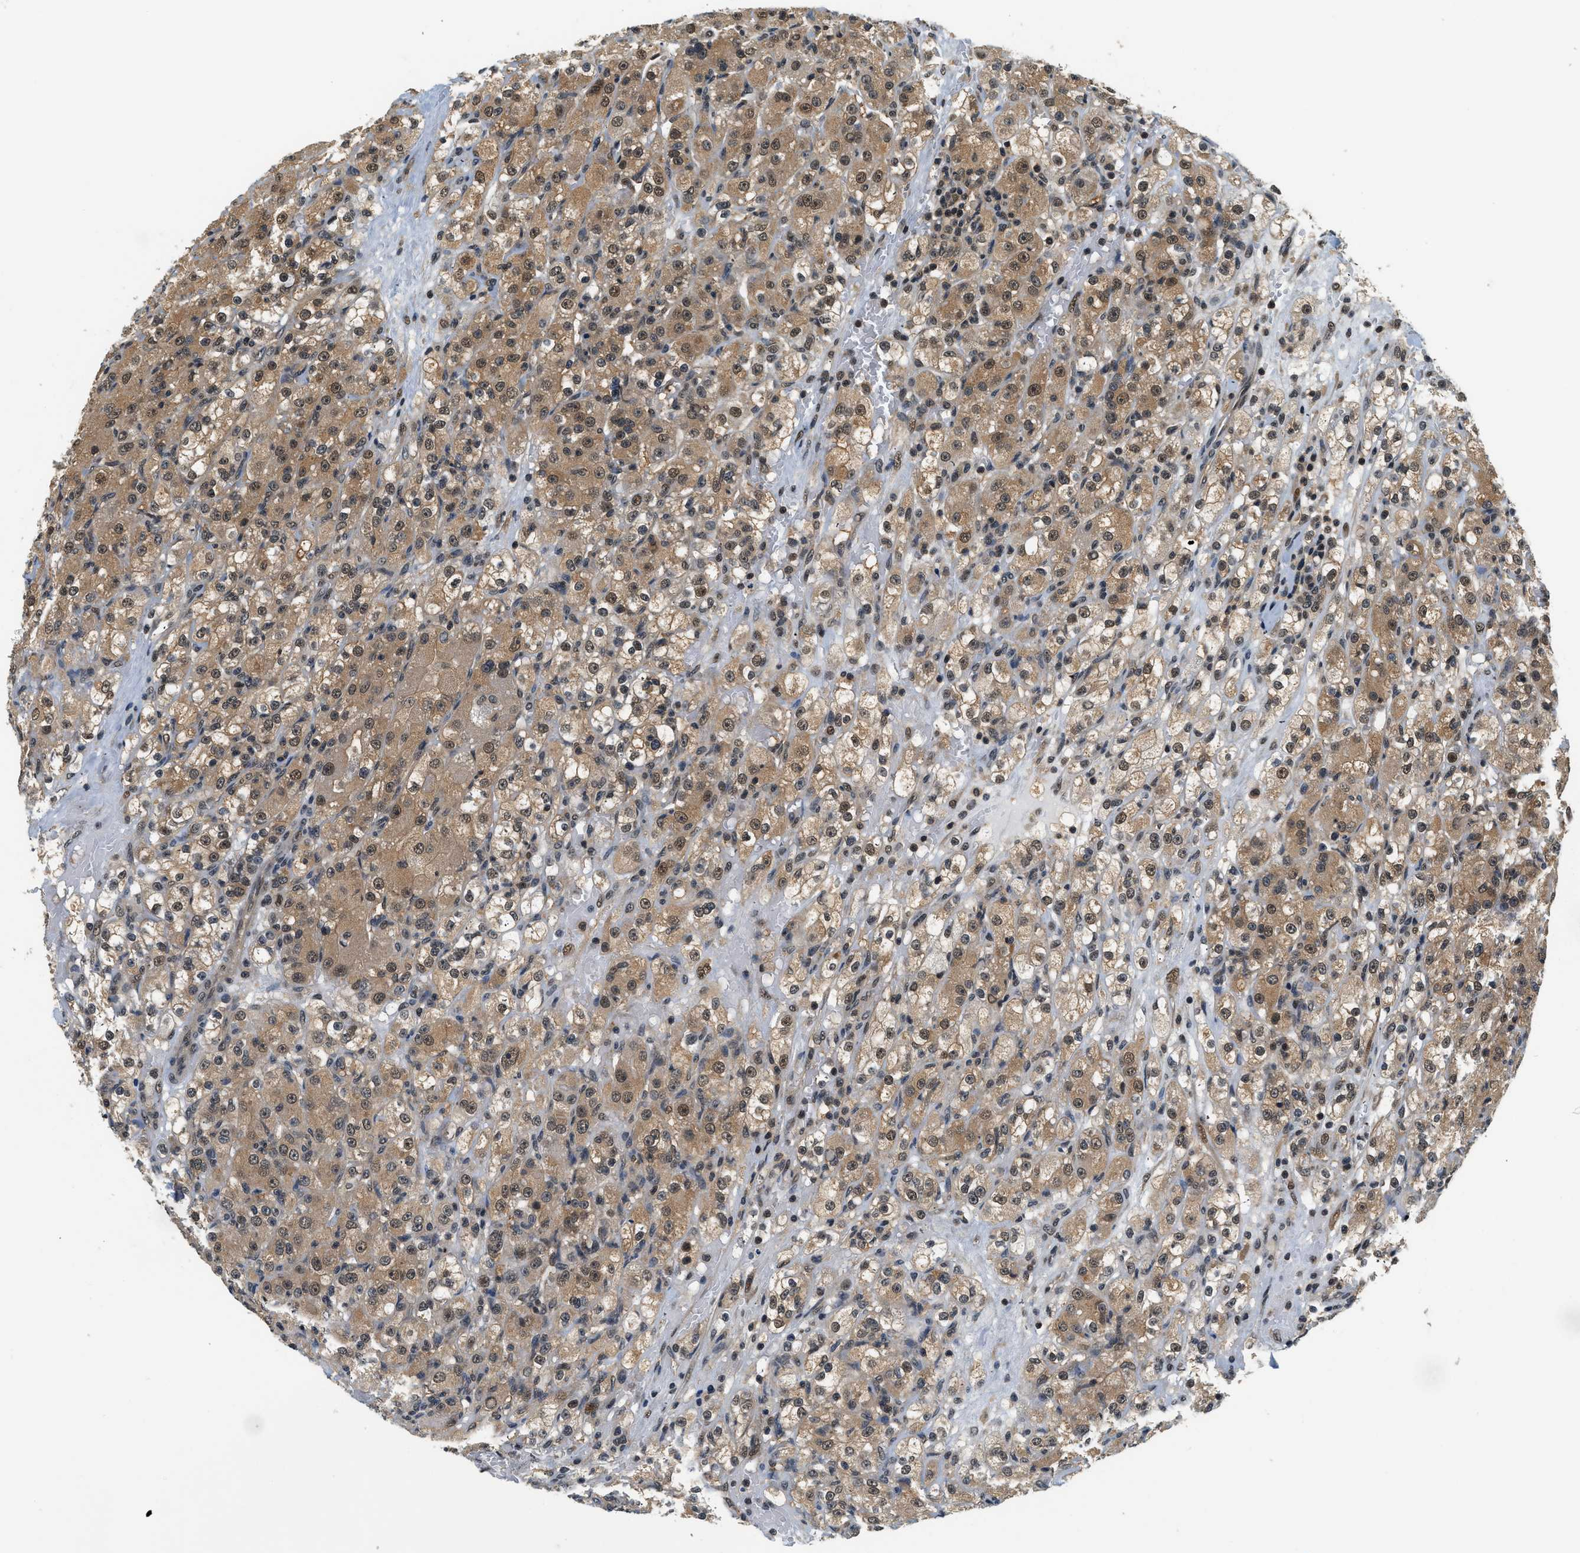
{"staining": {"intensity": "moderate", "quantity": ">75%", "location": "cytoplasmic/membranous,nuclear"}, "tissue": "renal cancer", "cell_type": "Tumor cells", "image_type": "cancer", "snomed": [{"axis": "morphology", "description": "Adenocarcinoma, NOS"}, {"axis": "topography", "description": "Kidney"}], "caption": "Adenocarcinoma (renal) stained for a protein displays moderate cytoplasmic/membranous and nuclear positivity in tumor cells.", "gene": "PSMD3", "patient": {"sex": "male", "age": 61}}